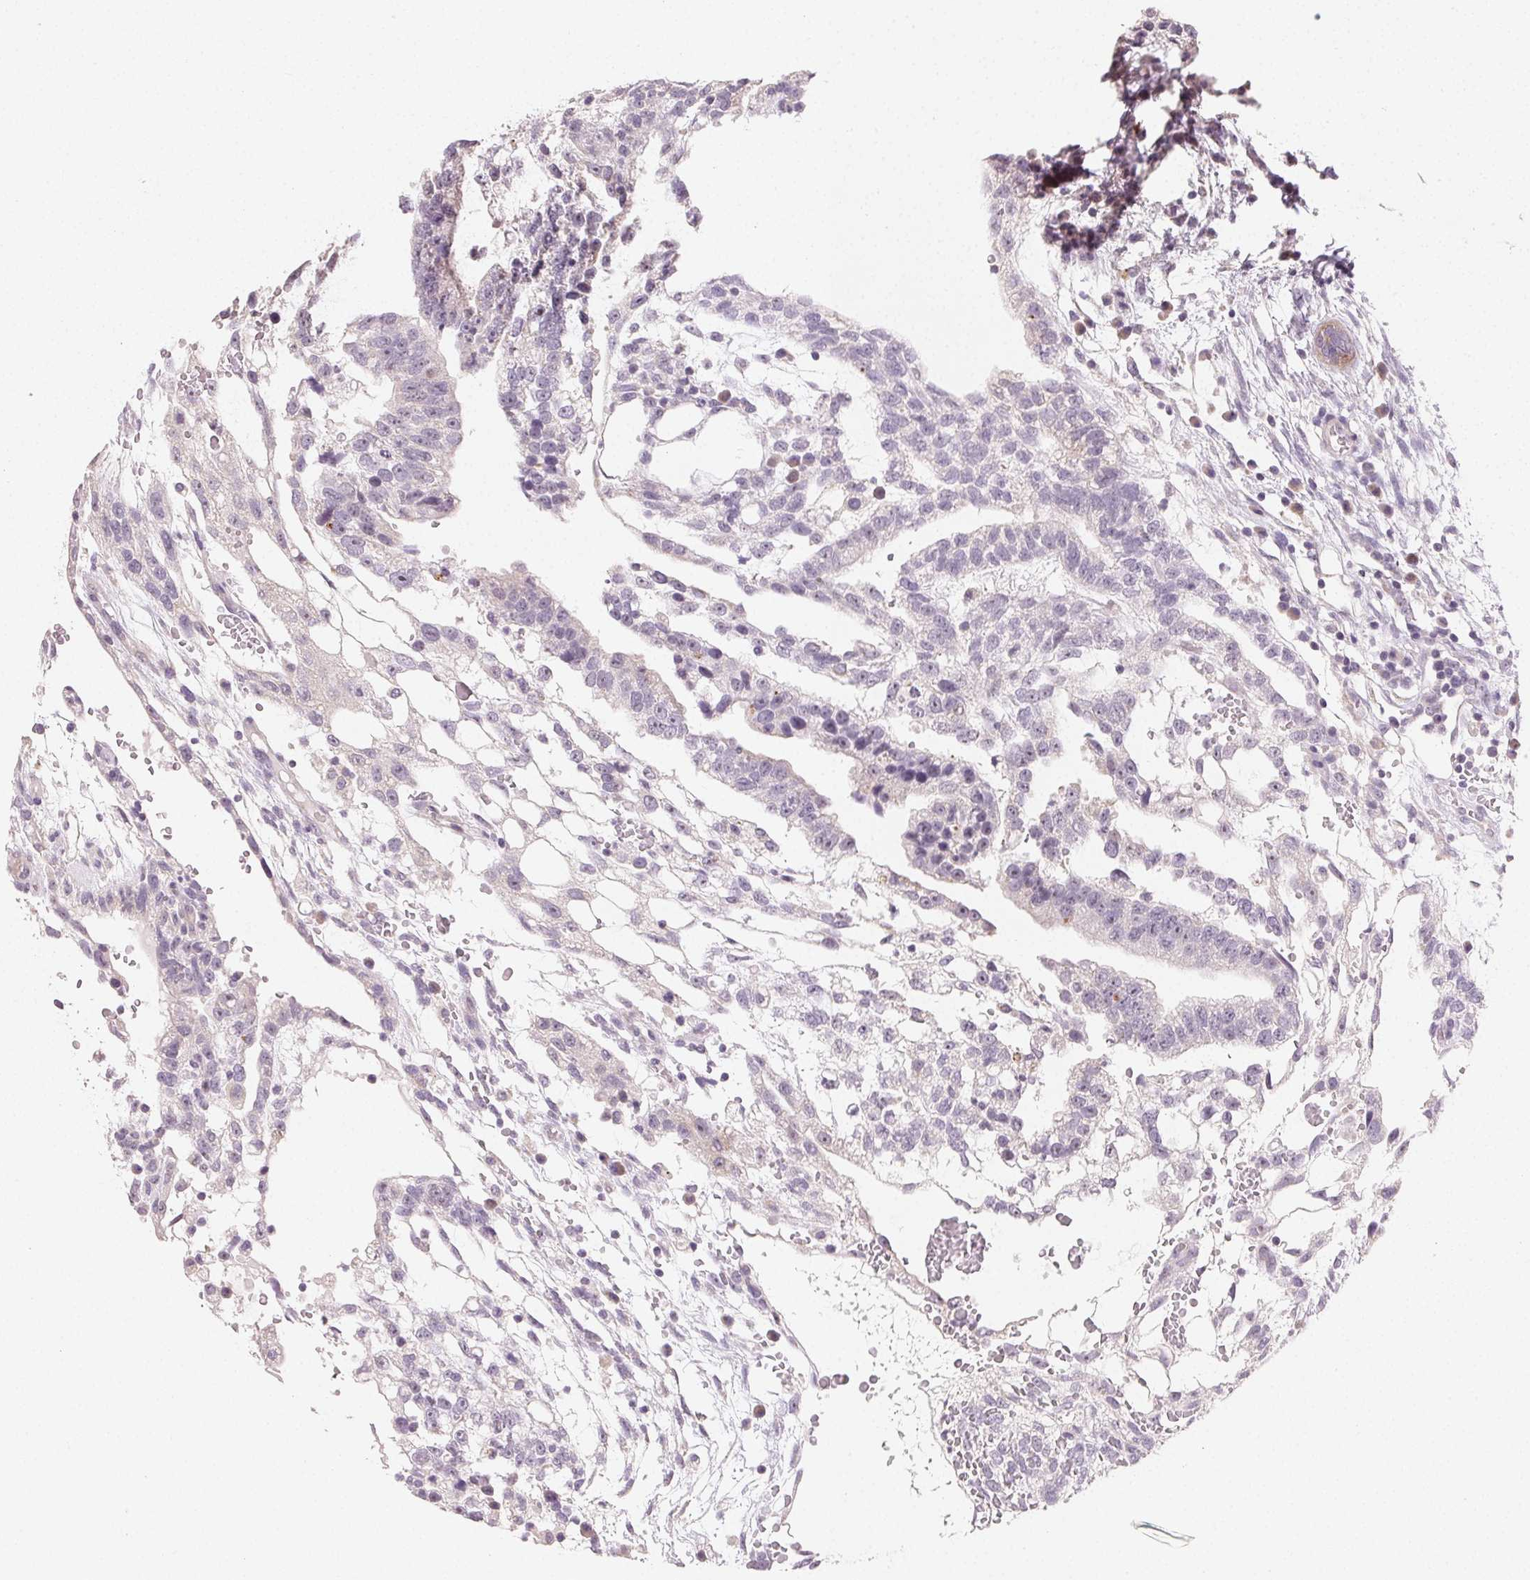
{"staining": {"intensity": "negative", "quantity": "none", "location": "none"}, "tissue": "testis cancer", "cell_type": "Tumor cells", "image_type": "cancer", "snomed": [{"axis": "morphology", "description": "Normal tissue, NOS"}, {"axis": "morphology", "description": "Carcinoma, Embryonal, NOS"}, {"axis": "topography", "description": "Testis"}], "caption": "DAB immunohistochemical staining of human embryonal carcinoma (testis) shows no significant staining in tumor cells.", "gene": "MYBL1", "patient": {"sex": "male", "age": 32}}